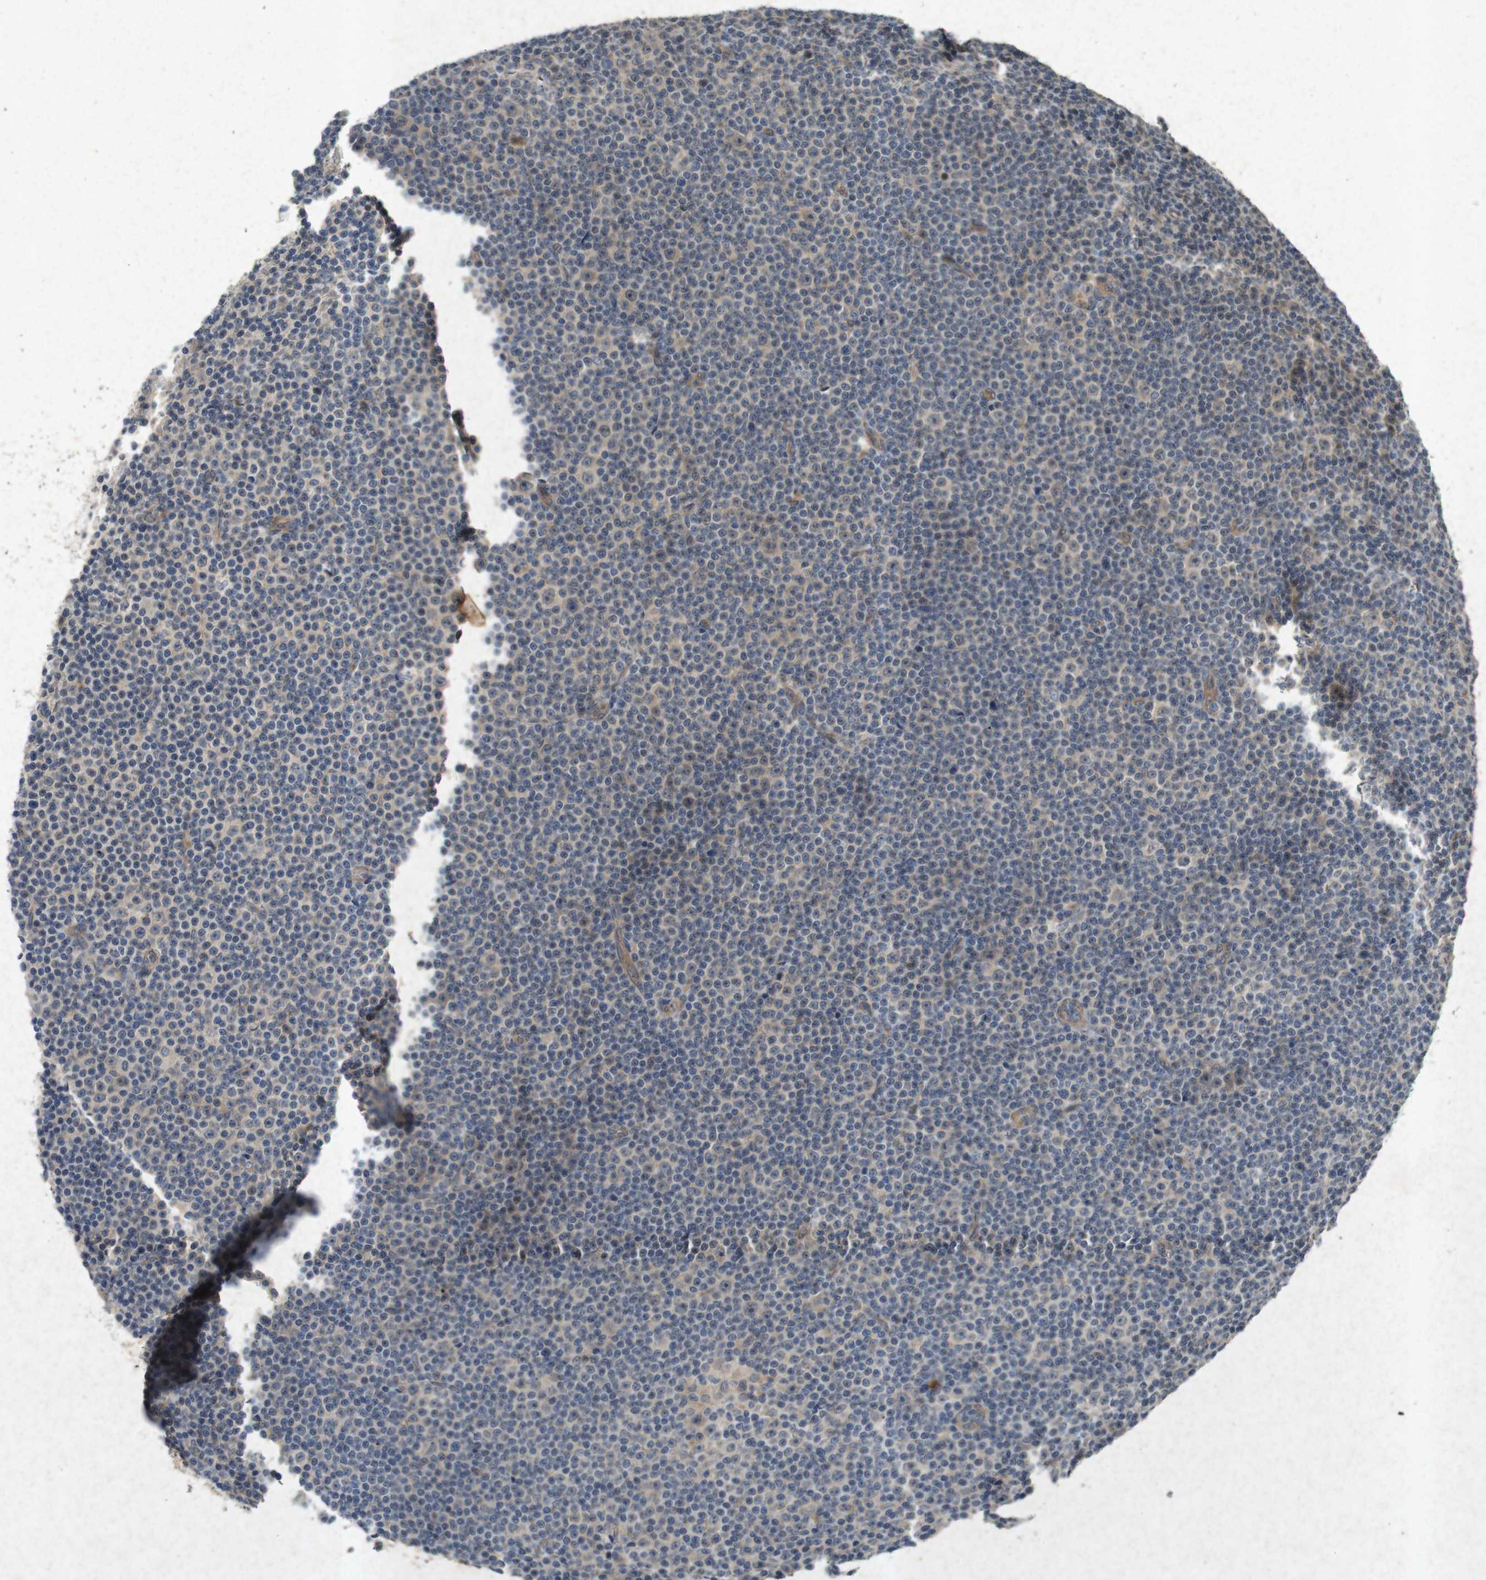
{"staining": {"intensity": "weak", "quantity": "<25%", "location": "cytoplasmic/membranous"}, "tissue": "lymphoma", "cell_type": "Tumor cells", "image_type": "cancer", "snomed": [{"axis": "morphology", "description": "Malignant lymphoma, non-Hodgkin's type, Low grade"}, {"axis": "topography", "description": "Lymph node"}], "caption": "Immunohistochemistry of low-grade malignant lymphoma, non-Hodgkin's type exhibits no expression in tumor cells.", "gene": "FLCN", "patient": {"sex": "female", "age": 67}}